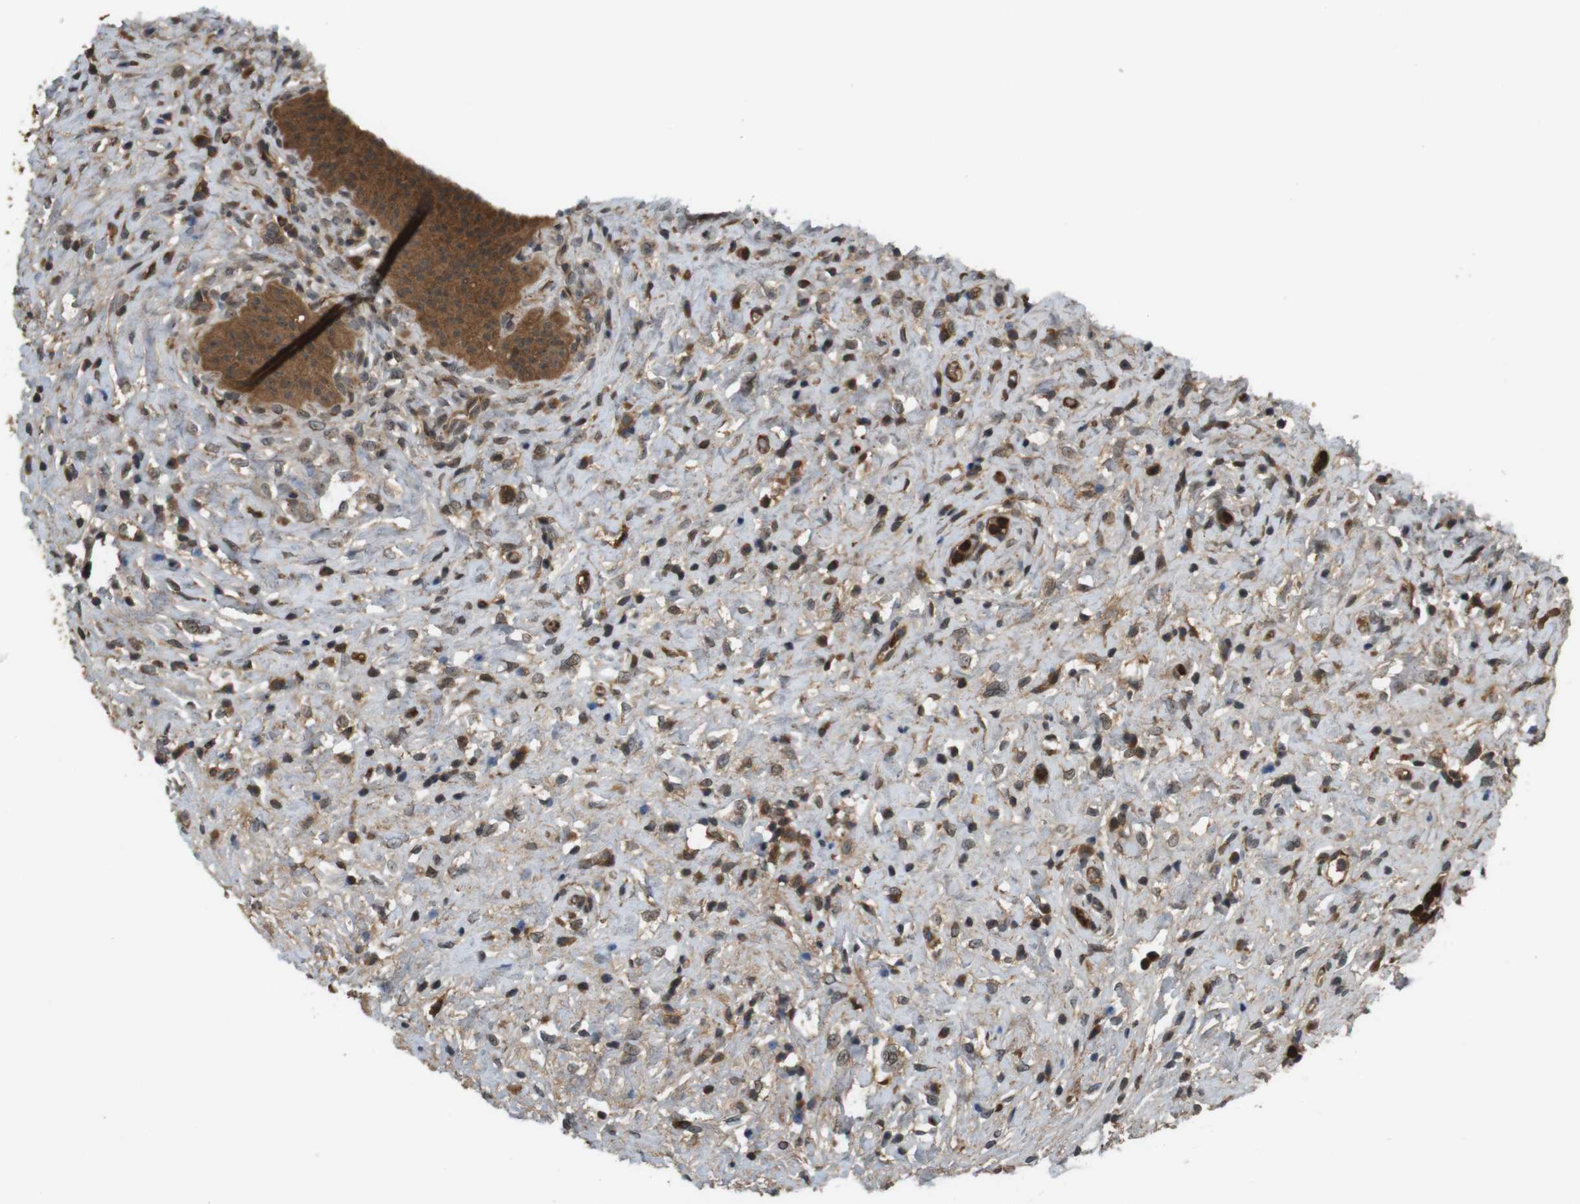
{"staining": {"intensity": "moderate", "quantity": ">75%", "location": "cytoplasmic/membranous"}, "tissue": "urinary bladder", "cell_type": "Urothelial cells", "image_type": "normal", "snomed": [{"axis": "morphology", "description": "Normal tissue, NOS"}, {"axis": "morphology", "description": "Urothelial carcinoma, High grade"}, {"axis": "topography", "description": "Urinary bladder"}], "caption": "Benign urinary bladder exhibits moderate cytoplasmic/membranous positivity in about >75% of urothelial cells (DAB (3,3'-diaminobenzidine) IHC with brightfield microscopy, high magnification)..", "gene": "NFKBIE", "patient": {"sex": "male", "age": 46}}